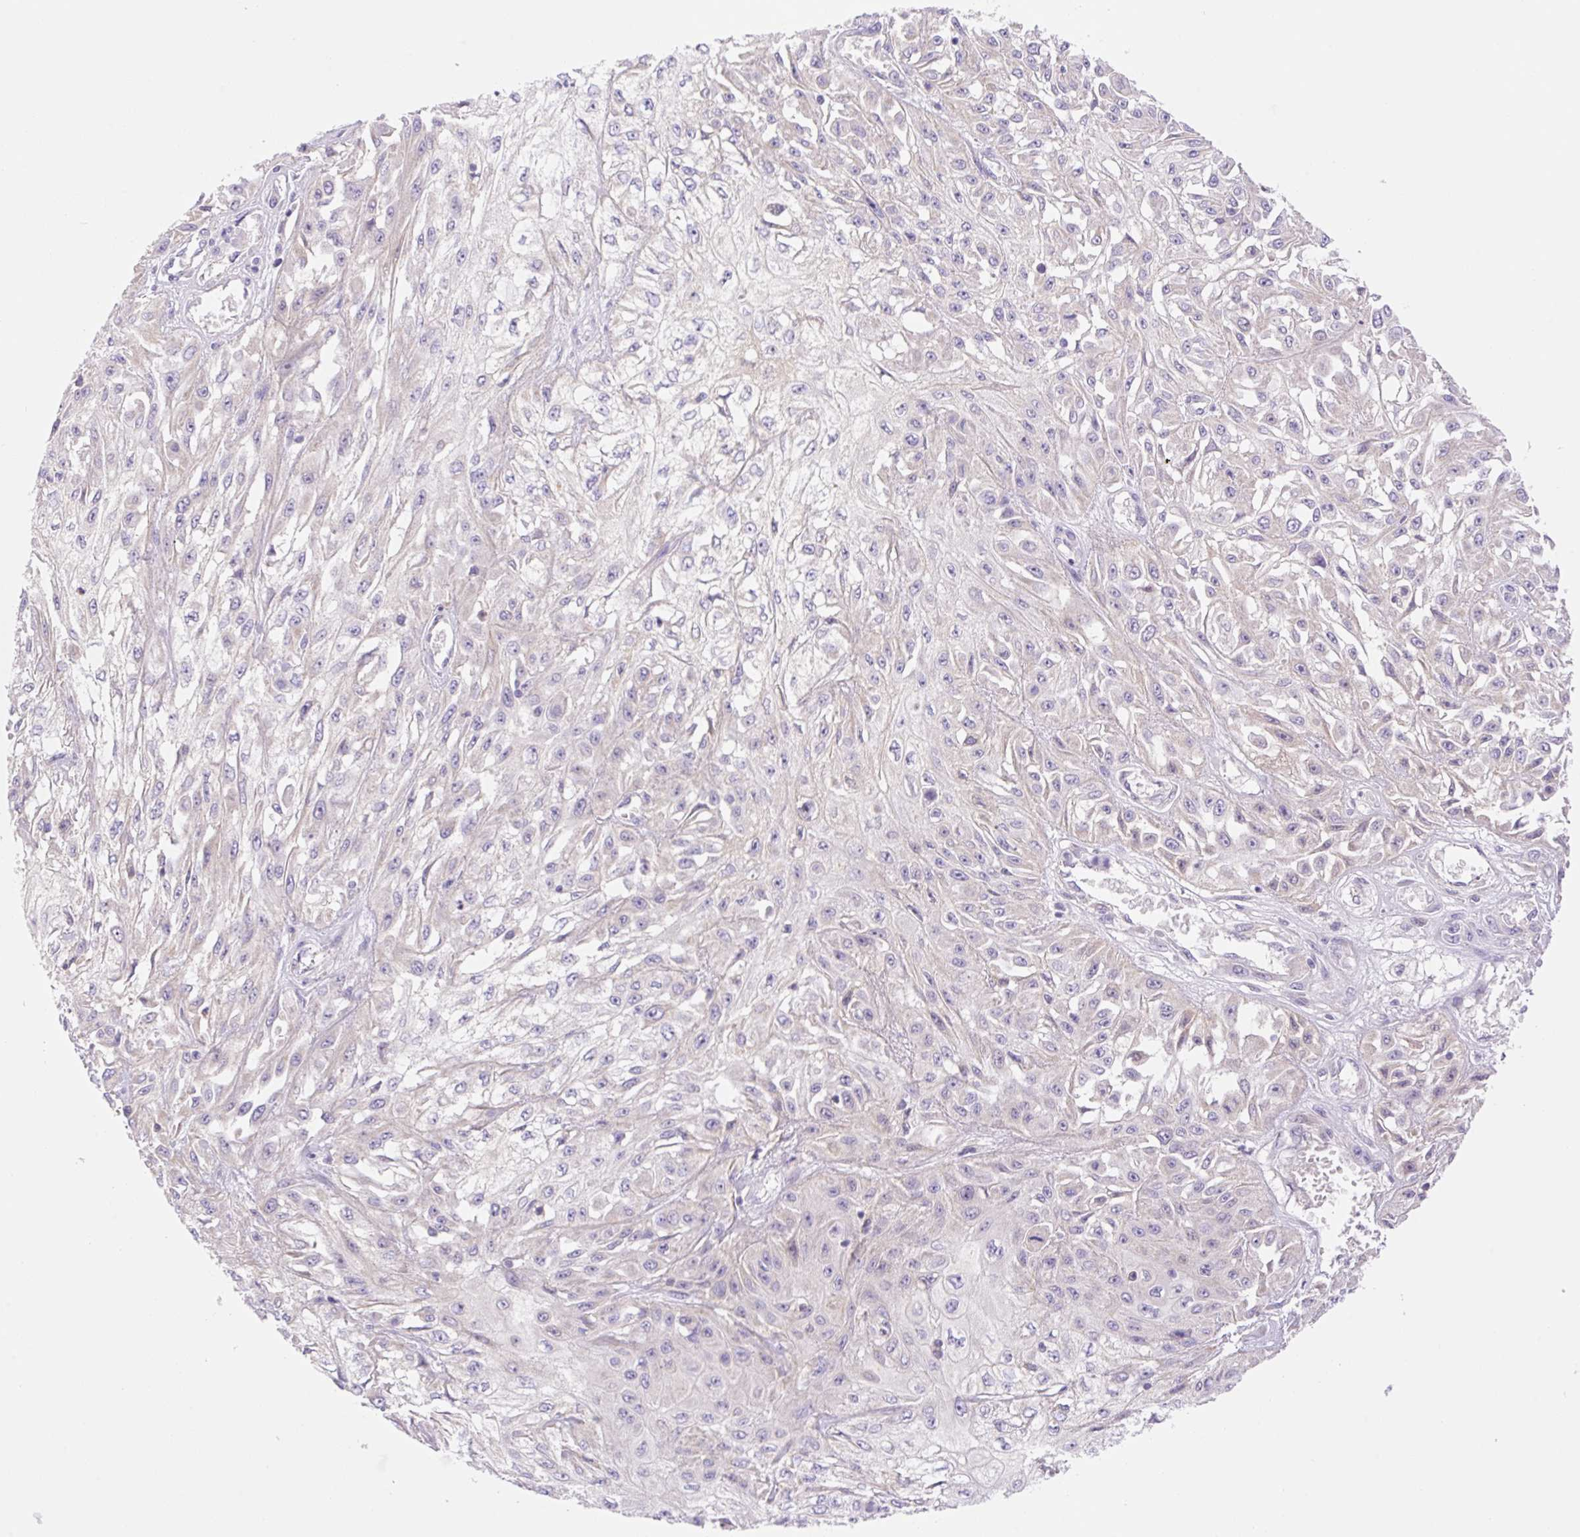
{"staining": {"intensity": "negative", "quantity": "none", "location": "none"}, "tissue": "skin cancer", "cell_type": "Tumor cells", "image_type": "cancer", "snomed": [{"axis": "morphology", "description": "Squamous cell carcinoma, NOS"}, {"axis": "morphology", "description": "Squamous cell carcinoma, metastatic, NOS"}, {"axis": "topography", "description": "Skin"}, {"axis": "topography", "description": "Lymph node"}], "caption": "Immunohistochemistry photomicrograph of skin cancer (metastatic squamous cell carcinoma) stained for a protein (brown), which reveals no positivity in tumor cells.", "gene": "DENND5A", "patient": {"sex": "male", "age": 75}}